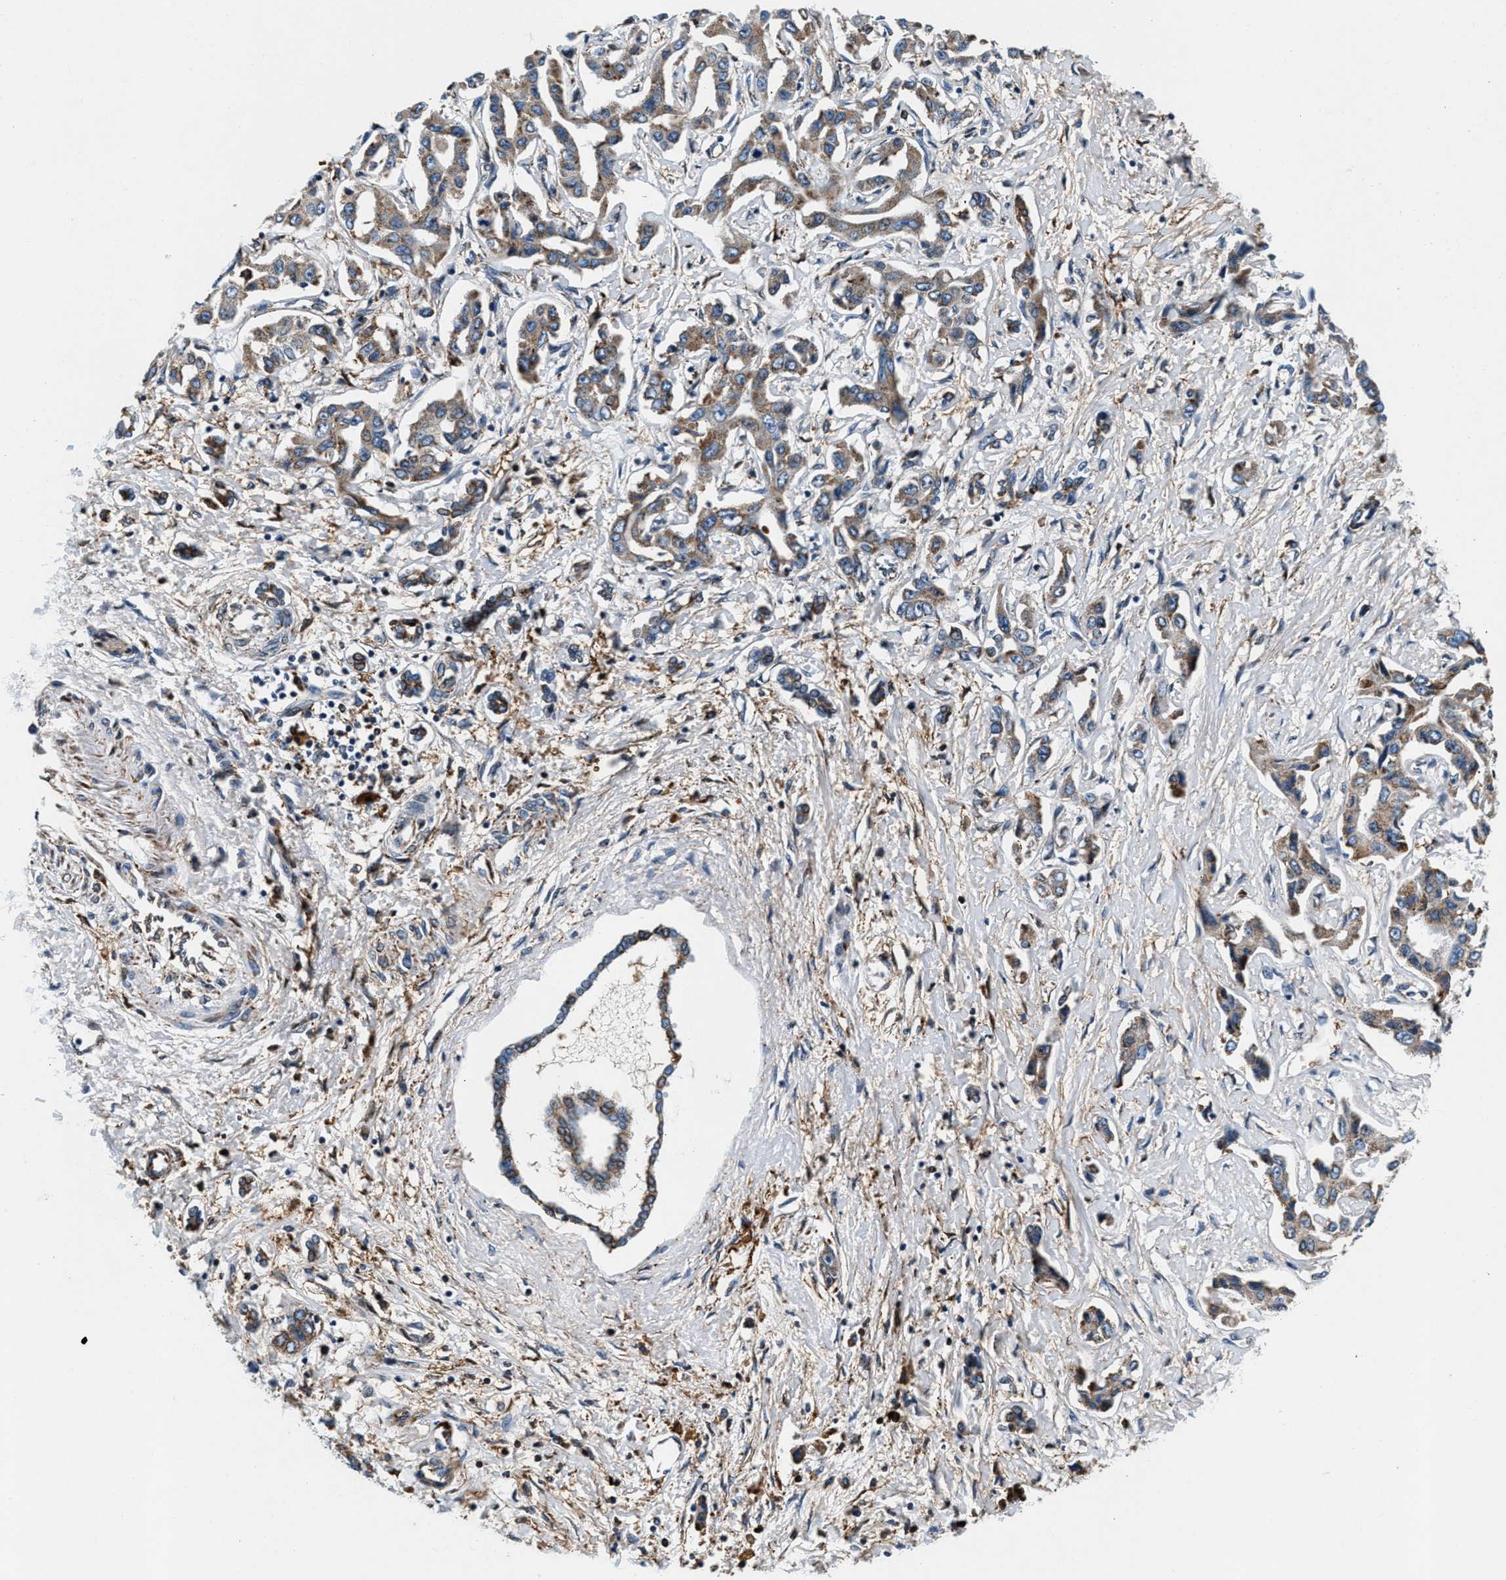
{"staining": {"intensity": "weak", "quantity": ">75%", "location": "cytoplasmic/membranous"}, "tissue": "liver cancer", "cell_type": "Tumor cells", "image_type": "cancer", "snomed": [{"axis": "morphology", "description": "Cholangiocarcinoma"}, {"axis": "topography", "description": "Liver"}], "caption": "Weak cytoplasmic/membranous expression for a protein is seen in approximately >75% of tumor cells of liver cholangiocarcinoma using IHC.", "gene": "SLFN11", "patient": {"sex": "male", "age": 59}}